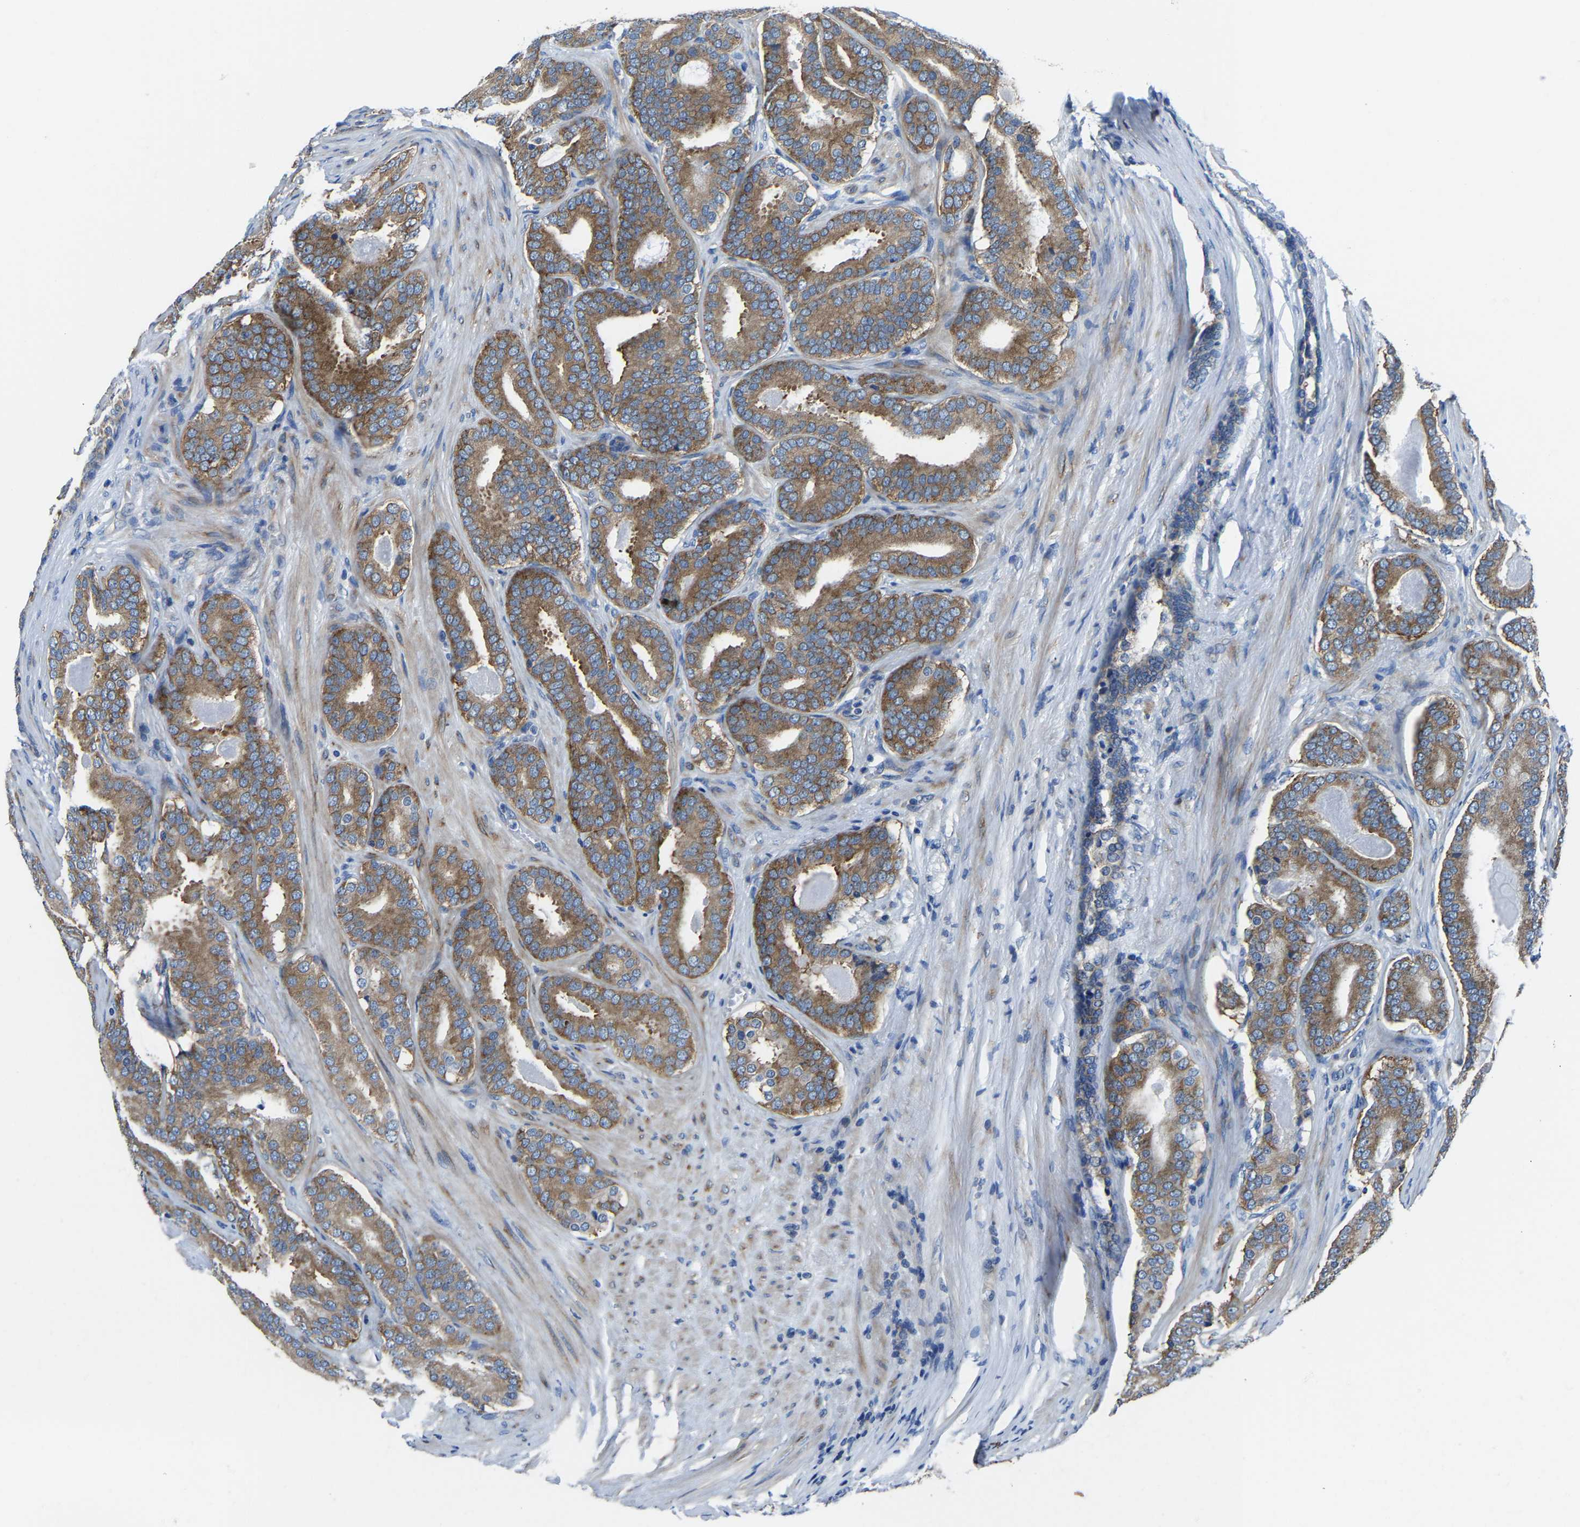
{"staining": {"intensity": "moderate", "quantity": ">75%", "location": "cytoplasmic/membranous"}, "tissue": "prostate cancer", "cell_type": "Tumor cells", "image_type": "cancer", "snomed": [{"axis": "morphology", "description": "Adenocarcinoma, High grade"}, {"axis": "topography", "description": "Prostate"}], "caption": "Immunohistochemical staining of prostate cancer displays moderate cytoplasmic/membranous protein staining in approximately >75% of tumor cells. (brown staining indicates protein expression, while blue staining denotes nuclei).", "gene": "G3BP2", "patient": {"sex": "male", "age": 60}}